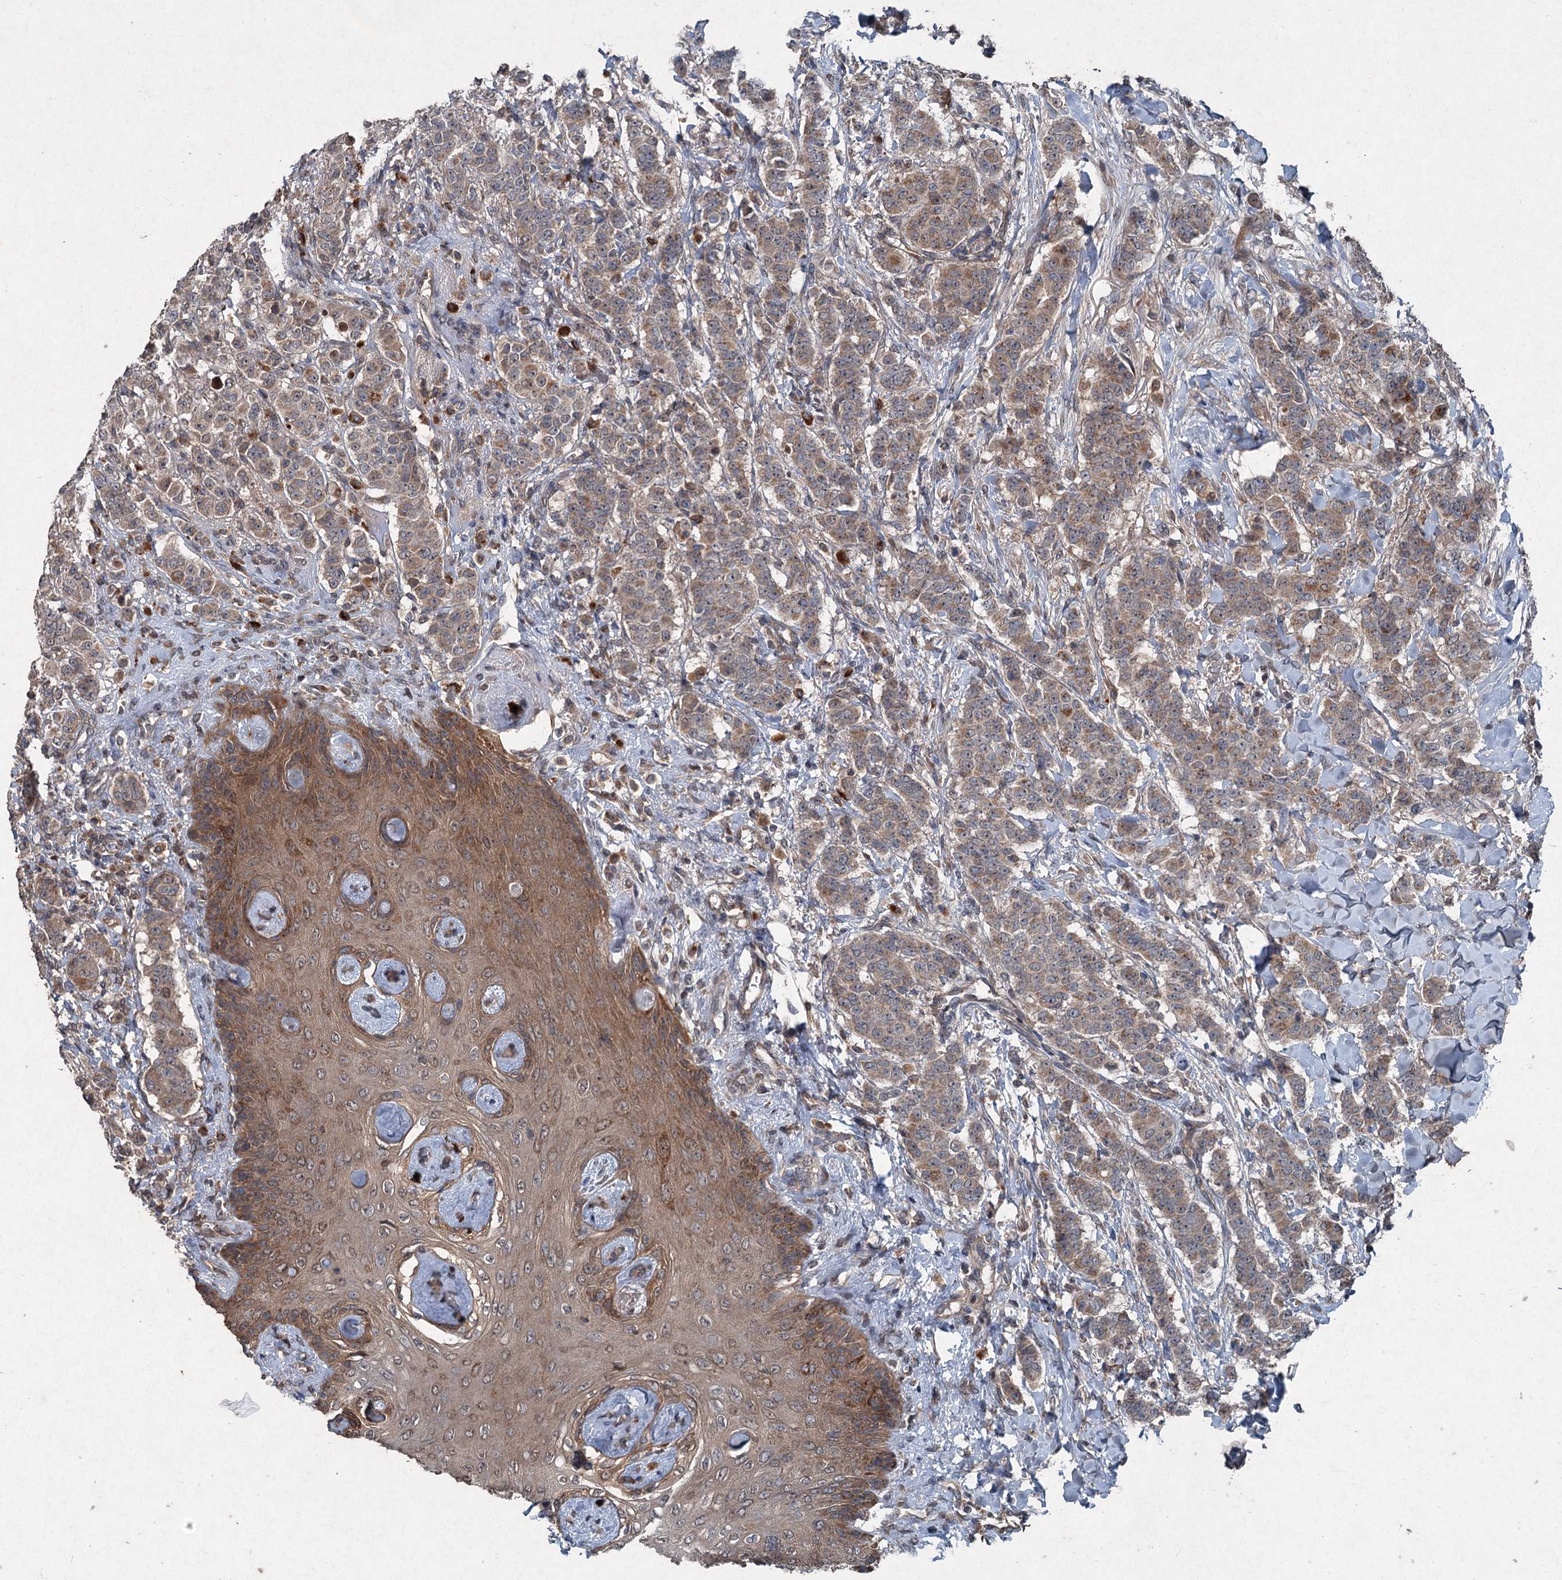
{"staining": {"intensity": "weak", "quantity": "25%-75%", "location": "cytoplasmic/membranous"}, "tissue": "breast cancer", "cell_type": "Tumor cells", "image_type": "cancer", "snomed": [{"axis": "morphology", "description": "Duct carcinoma"}, {"axis": "topography", "description": "Breast"}], "caption": "Human breast cancer (invasive ductal carcinoma) stained with a protein marker shows weak staining in tumor cells.", "gene": "ALAS1", "patient": {"sex": "female", "age": 40}}